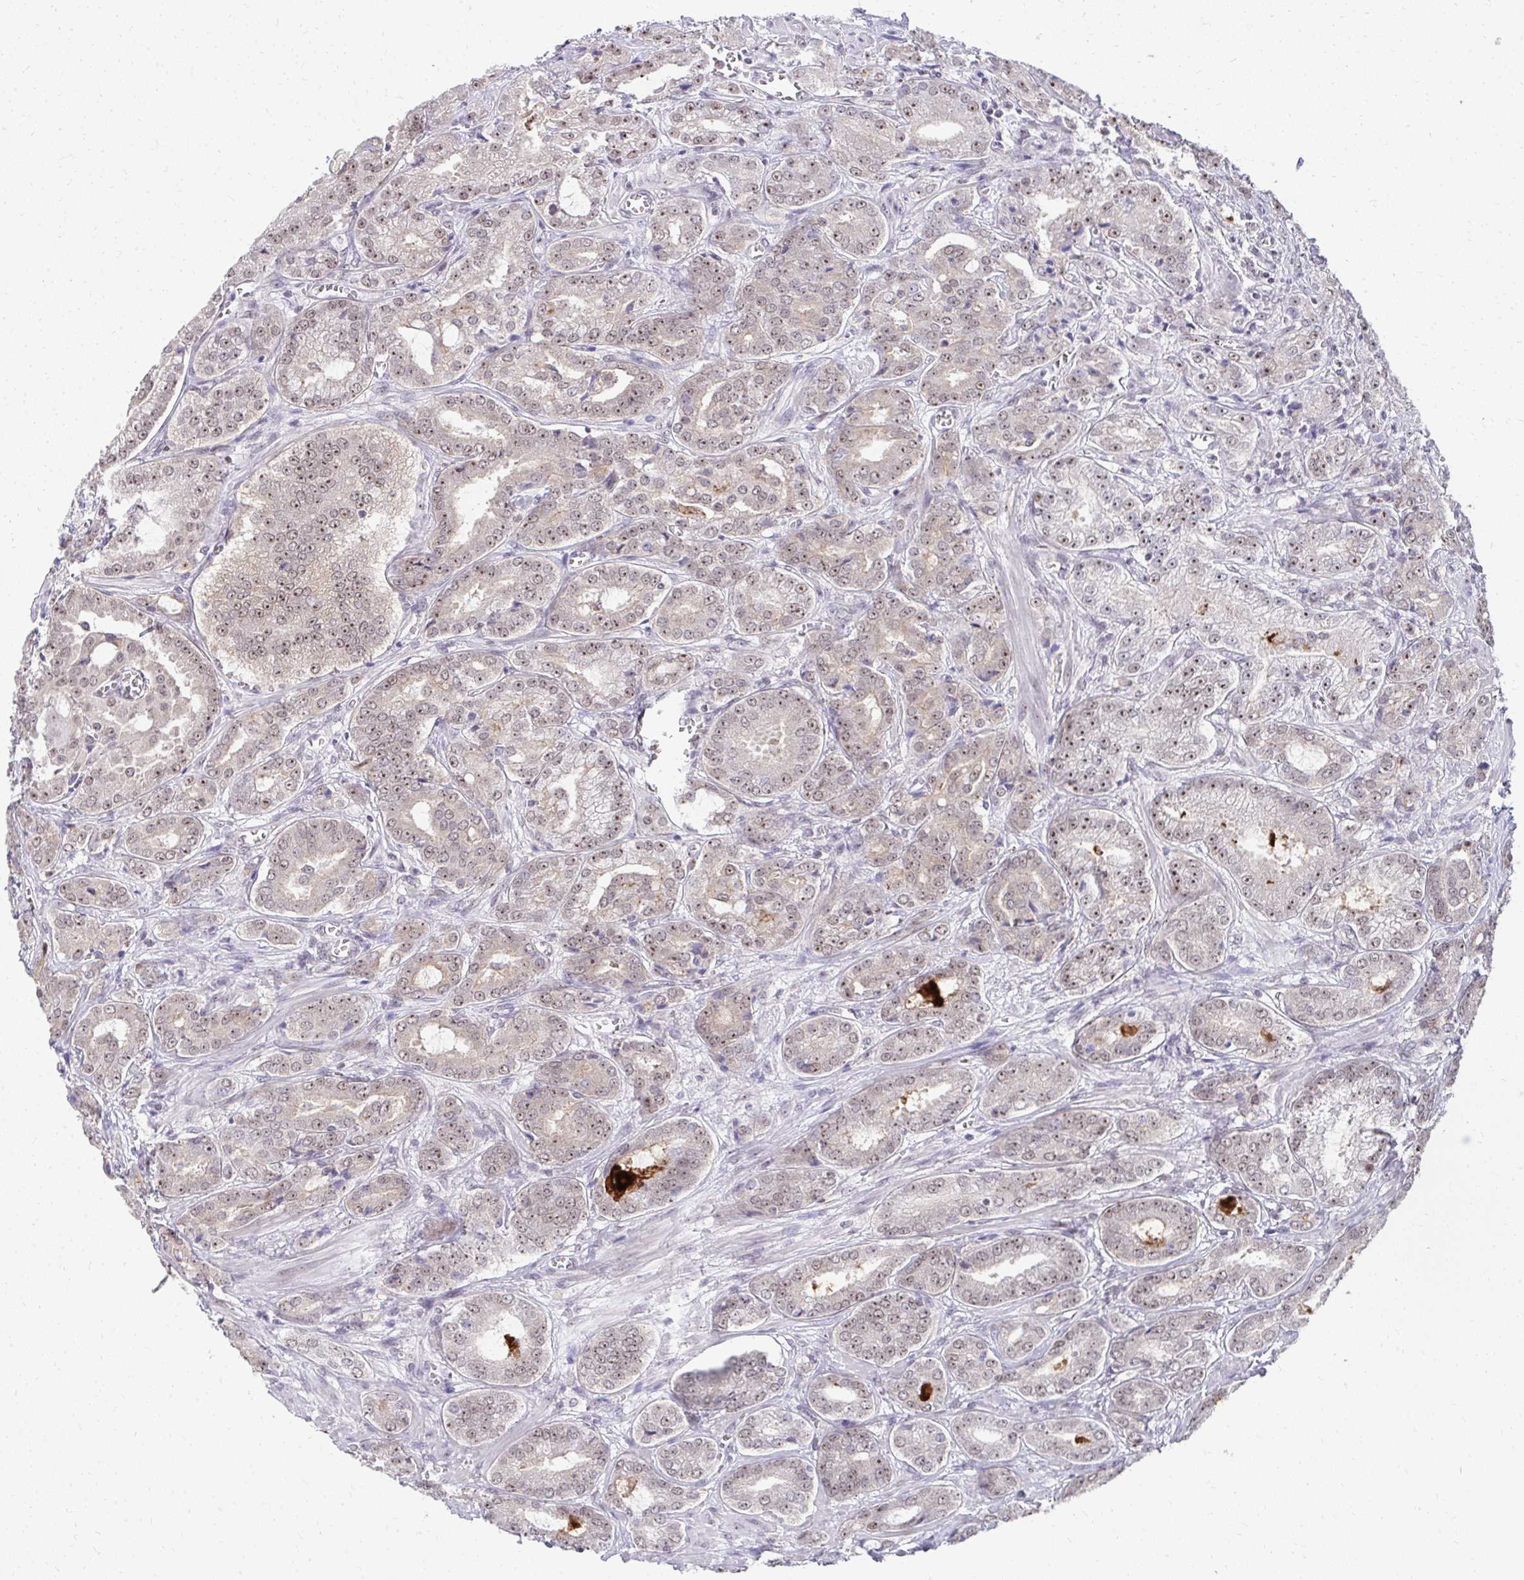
{"staining": {"intensity": "weak", "quantity": "25%-75%", "location": "cytoplasmic/membranous,nuclear"}, "tissue": "prostate cancer", "cell_type": "Tumor cells", "image_type": "cancer", "snomed": [{"axis": "morphology", "description": "Adenocarcinoma, High grade"}, {"axis": "topography", "description": "Prostate"}], "caption": "Immunohistochemical staining of human prostate cancer displays low levels of weak cytoplasmic/membranous and nuclear protein staining in about 25%-75% of tumor cells.", "gene": "HIRA", "patient": {"sex": "male", "age": 64}}